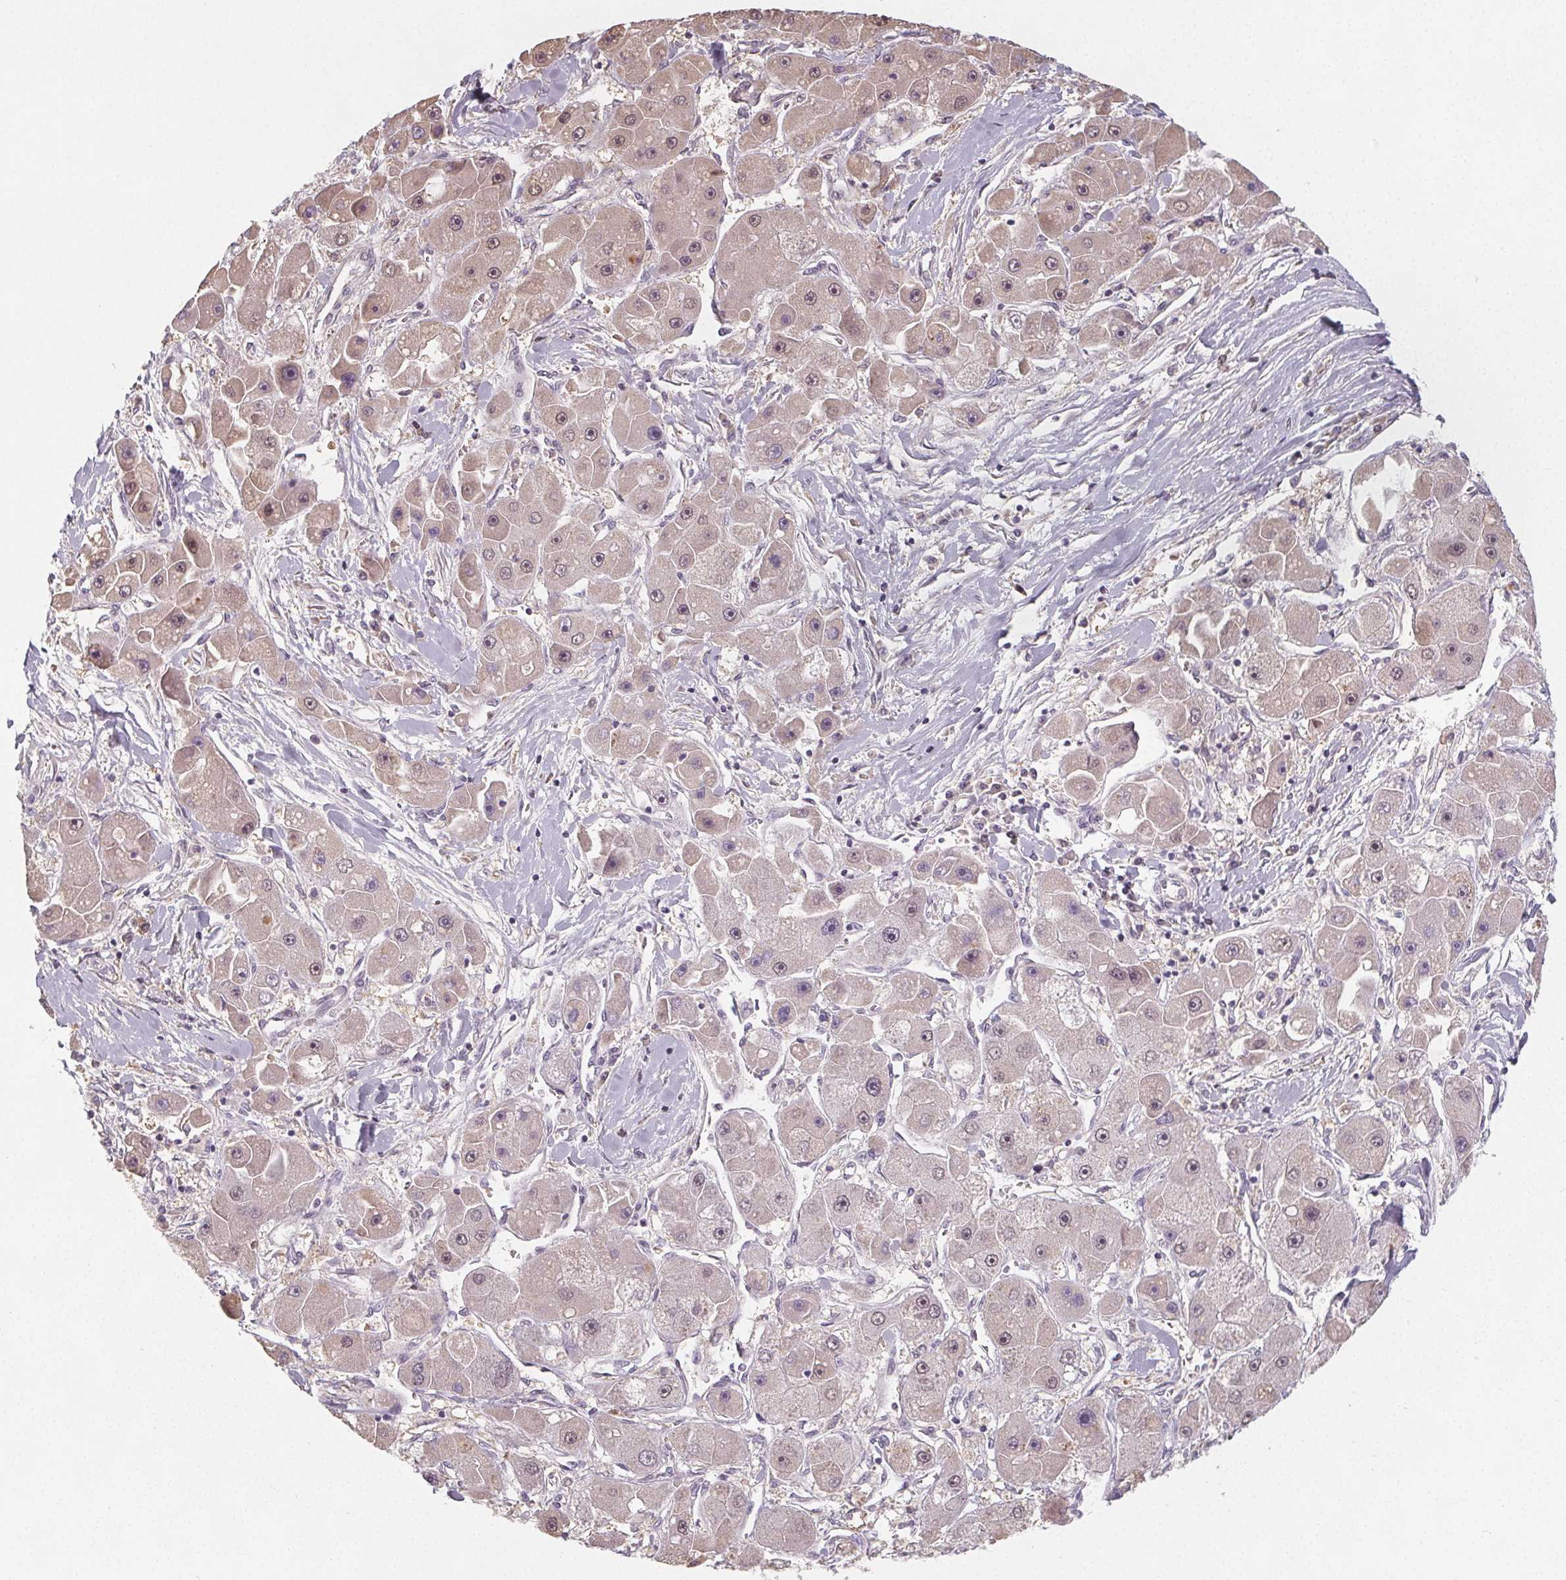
{"staining": {"intensity": "weak", "quantity": "<25%", "location": "cytoplasmic/membranous,nuclear"}, "tissue": "liver cancer", "cell_type": "Tumor cells", "image_type": "cancer", "snomed": [{"axis": "morphology", "description": "Carcinoma, Hepatocellular, NOS"}, {"axis": "topography", "description": "Liver"}], "caption": "Immunohistochemical staining of liver cancer reveals no significant positivity in tumor cells.", "gene": "SLC26A2", "patient": {"sex": "male", "age": 24}}